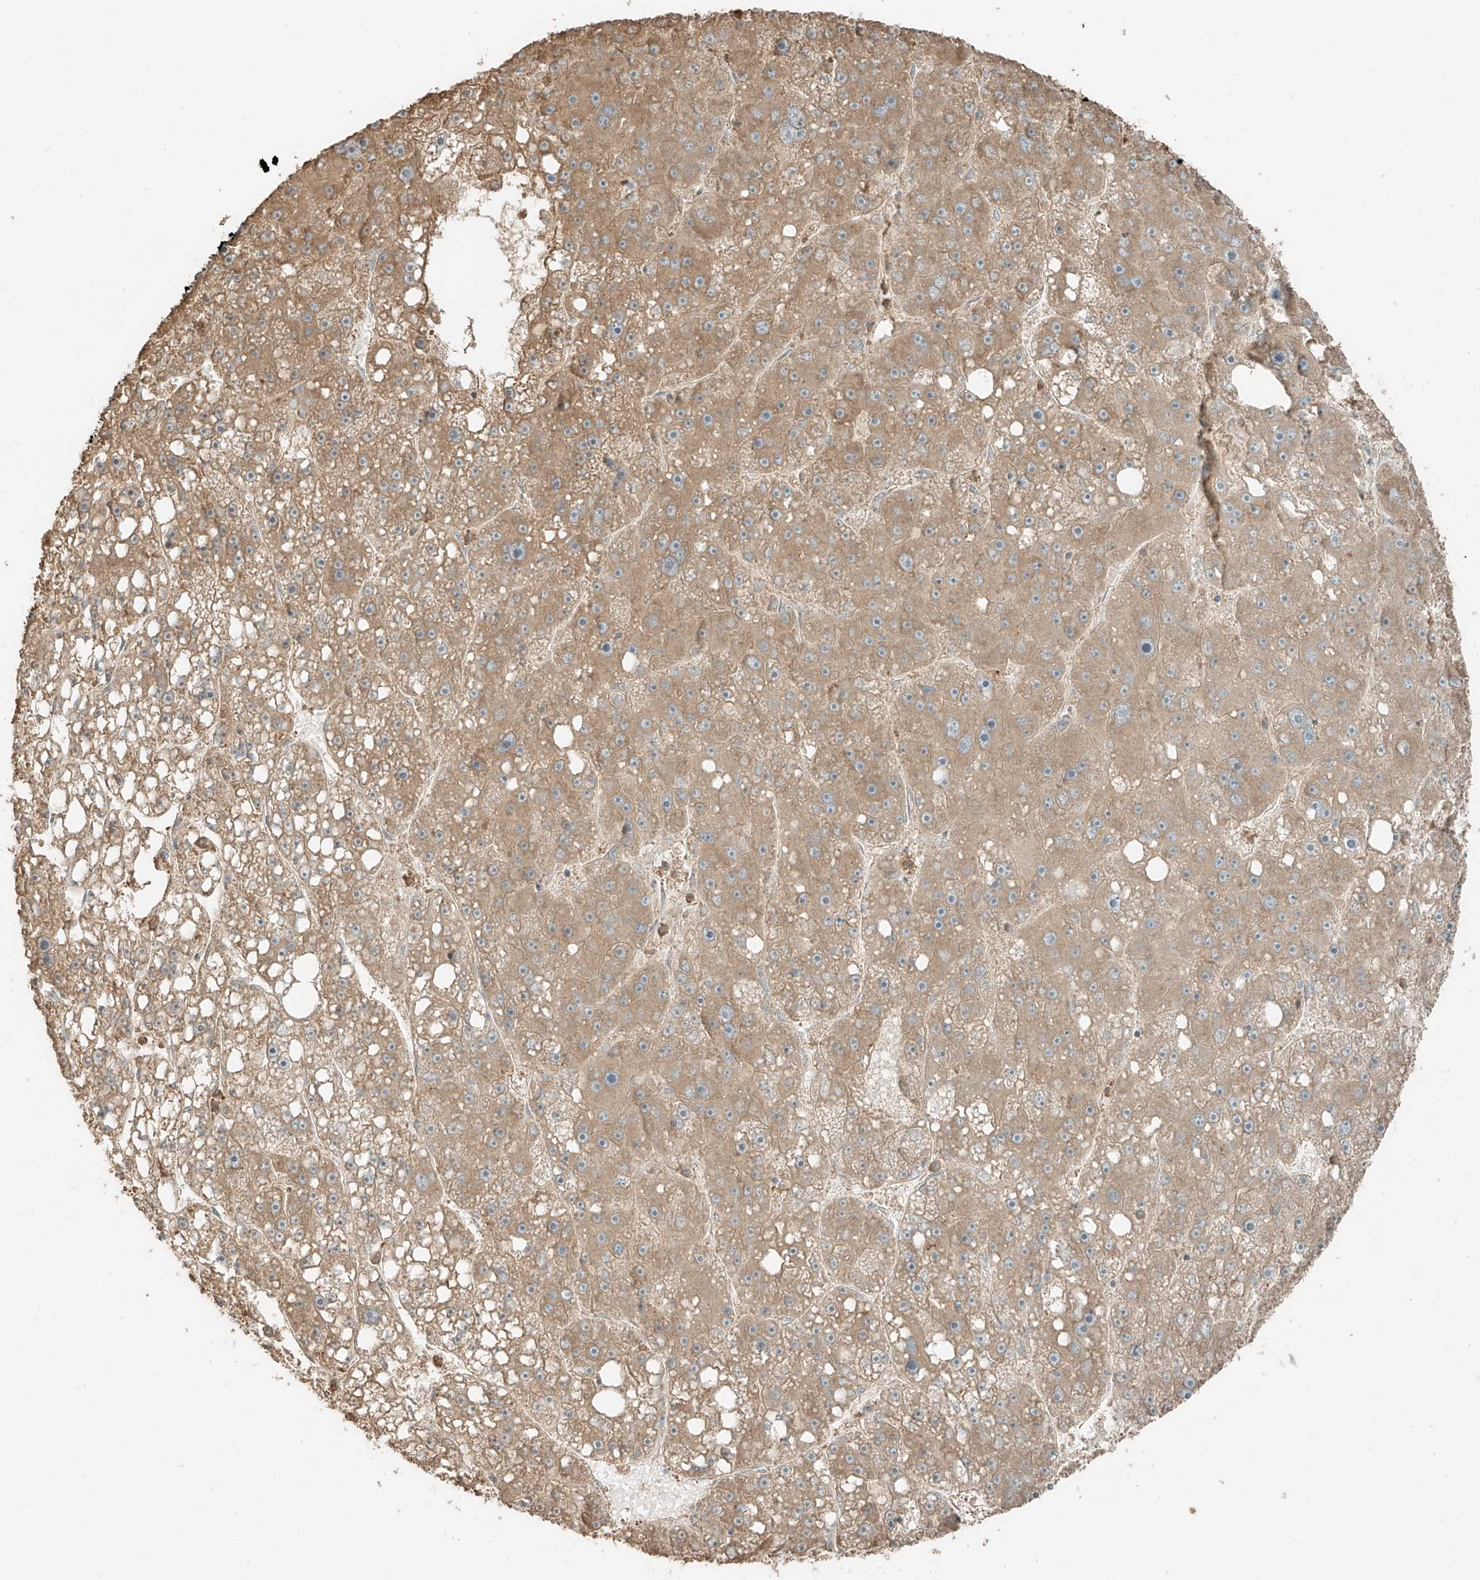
{"staining": {"intensity": "moderate", "quantity": ">75%", "location": "cytoplasmic/membranous"}, "tissue": "liver cancer", "cell_type": "Tumor cells", "image_type": "cancer", "snomed": [{"axis": "morphology", "description": "Carcinoma, Hepatocellular, NOS"}, {"axis": "topography", "description": "Liver"}], "caption": "Protein analysis of hepatocellular carcinoma (liver) tissue reveals moderate cytoplasmic/membranous staining in approximately >75% of tumor cells.", "gene": "RFTN2", "patient": {"sex": "female", "age": 61}}